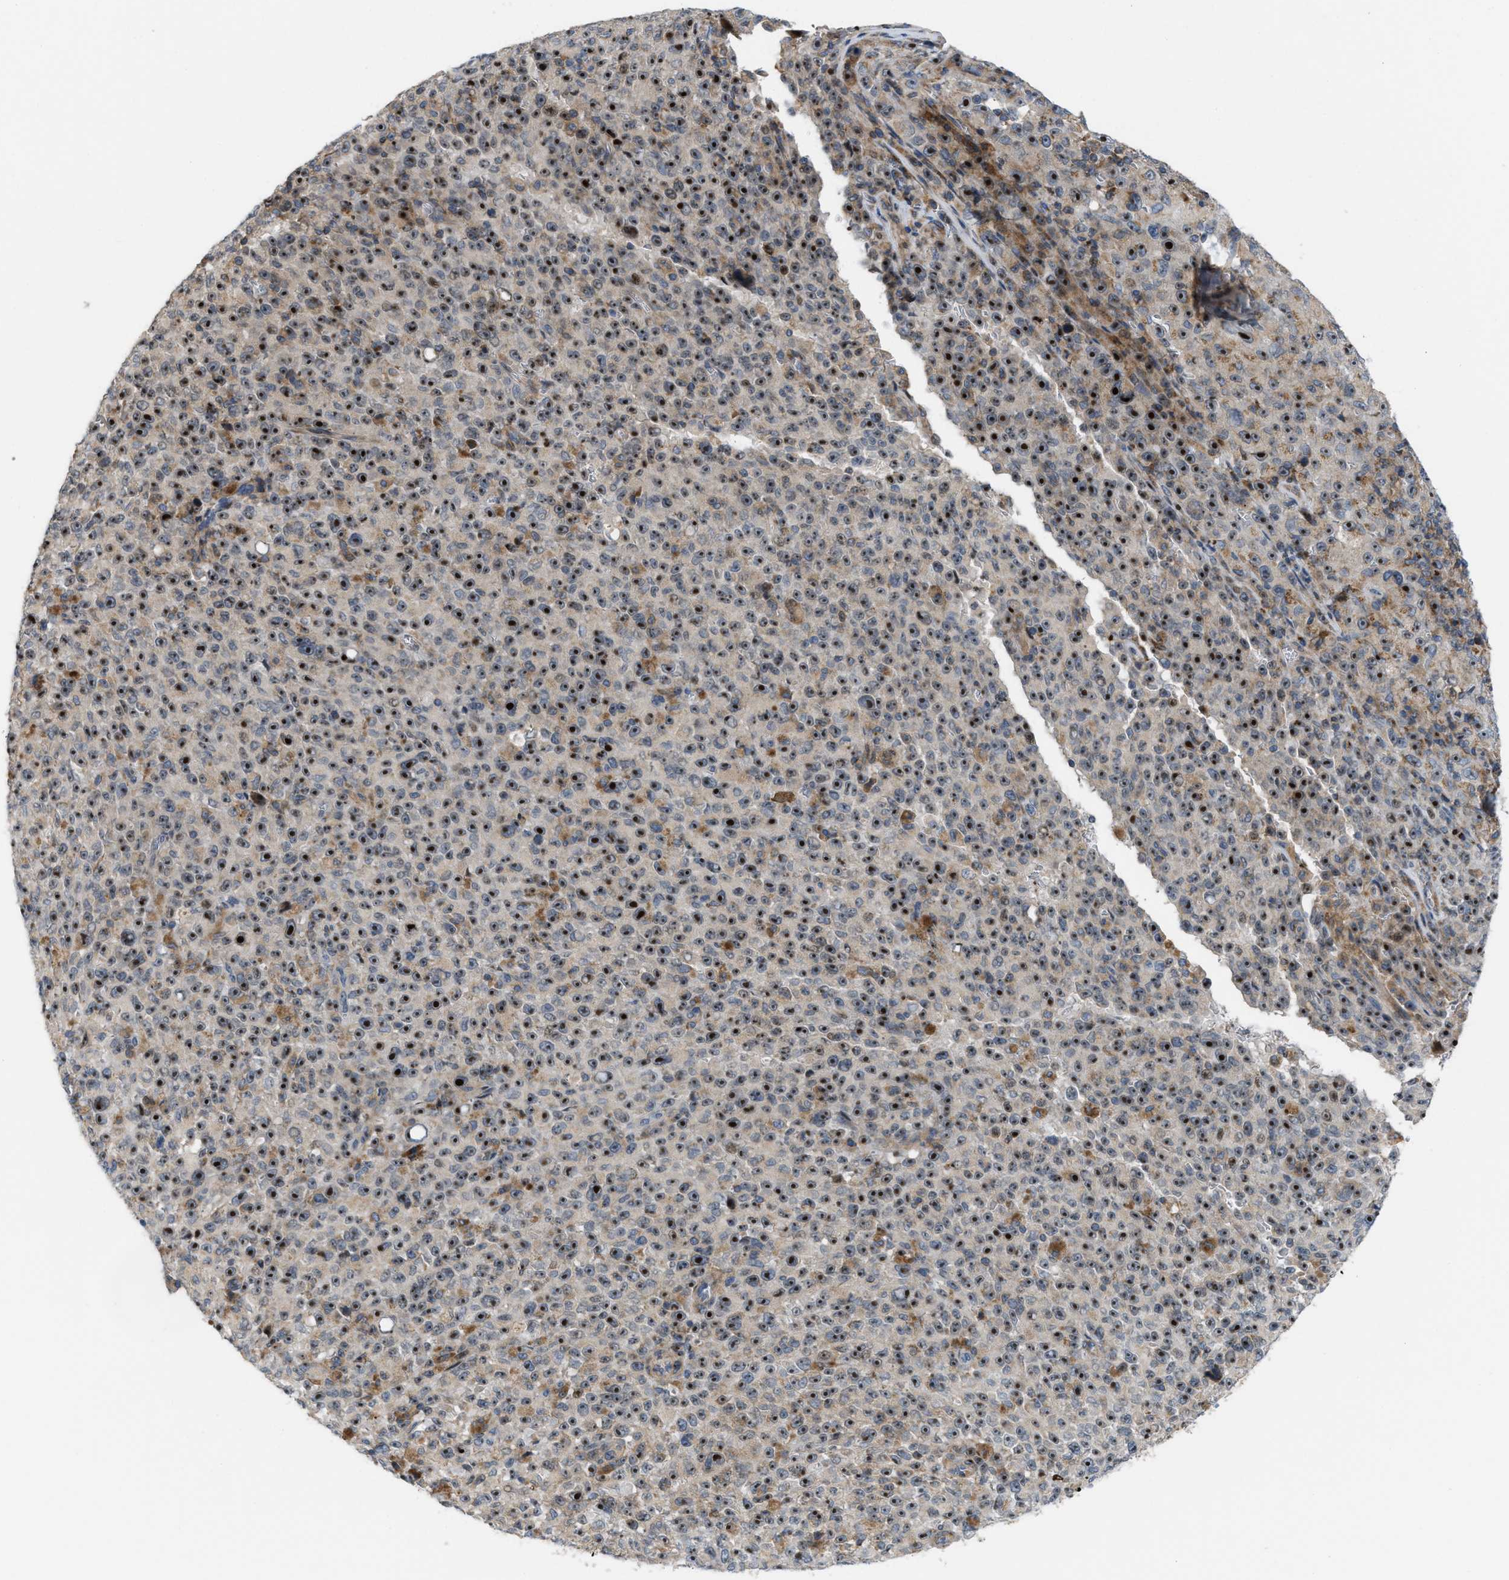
{"staining": {"intensity": "strong", "quantity": ">75%", "location": "nuclear"}, "tissue": "melanoma", "cell_type": "Tumor cells", "image_type": "cancer", "snomed": [{"axis": "morphology", "description": "Malignant melanoma, NOS"}, {"axis": "topography", "description": "Skin"}], "caption": "This micrograph shows IHC staining of malignant melanoma, with high strong nuclear expression in approximately >75% of tumor cells.", "gene": "DIPK1A", "patient": {"sex": "female", "age": 82}}